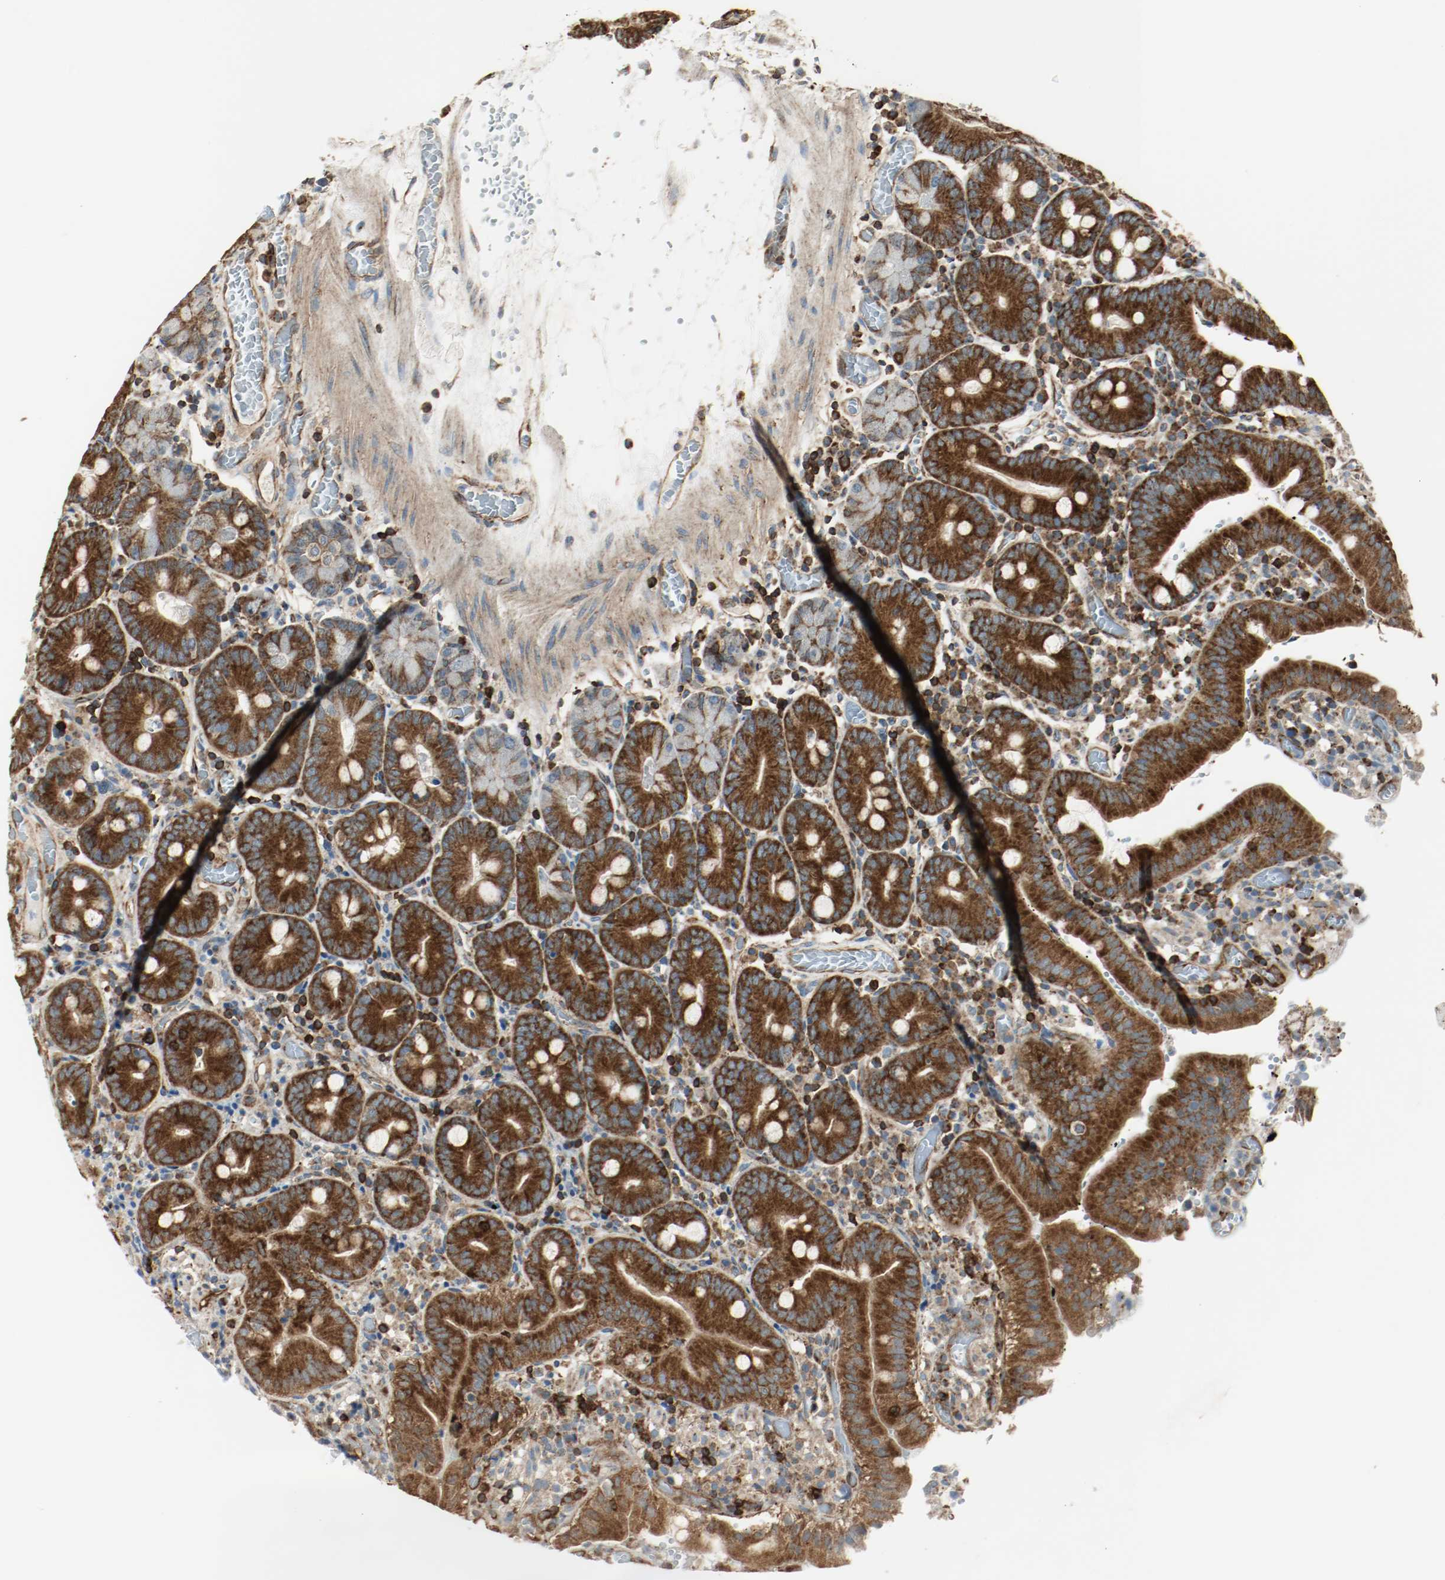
{"staining": {"intensity": "strong", "quantity": ">75%", "location": "cytoplasmic/membranous"}, "tissue": "small intestine", "cell_type": "Glandular cells", "image_type": "normal", "snomed": [{"axis": "morphology", "description": "Normal tissue, NOS"}, {"axis": "topography", "description": "Small intestine"}], "caption": "Protein staining by IHC demonstrates strong cytoplasmic/membranous positivity in about >75% of glandular cells in normal small intestine.", "gene": "PLCG1", "patient": {"sex": "male", "age": 71}}